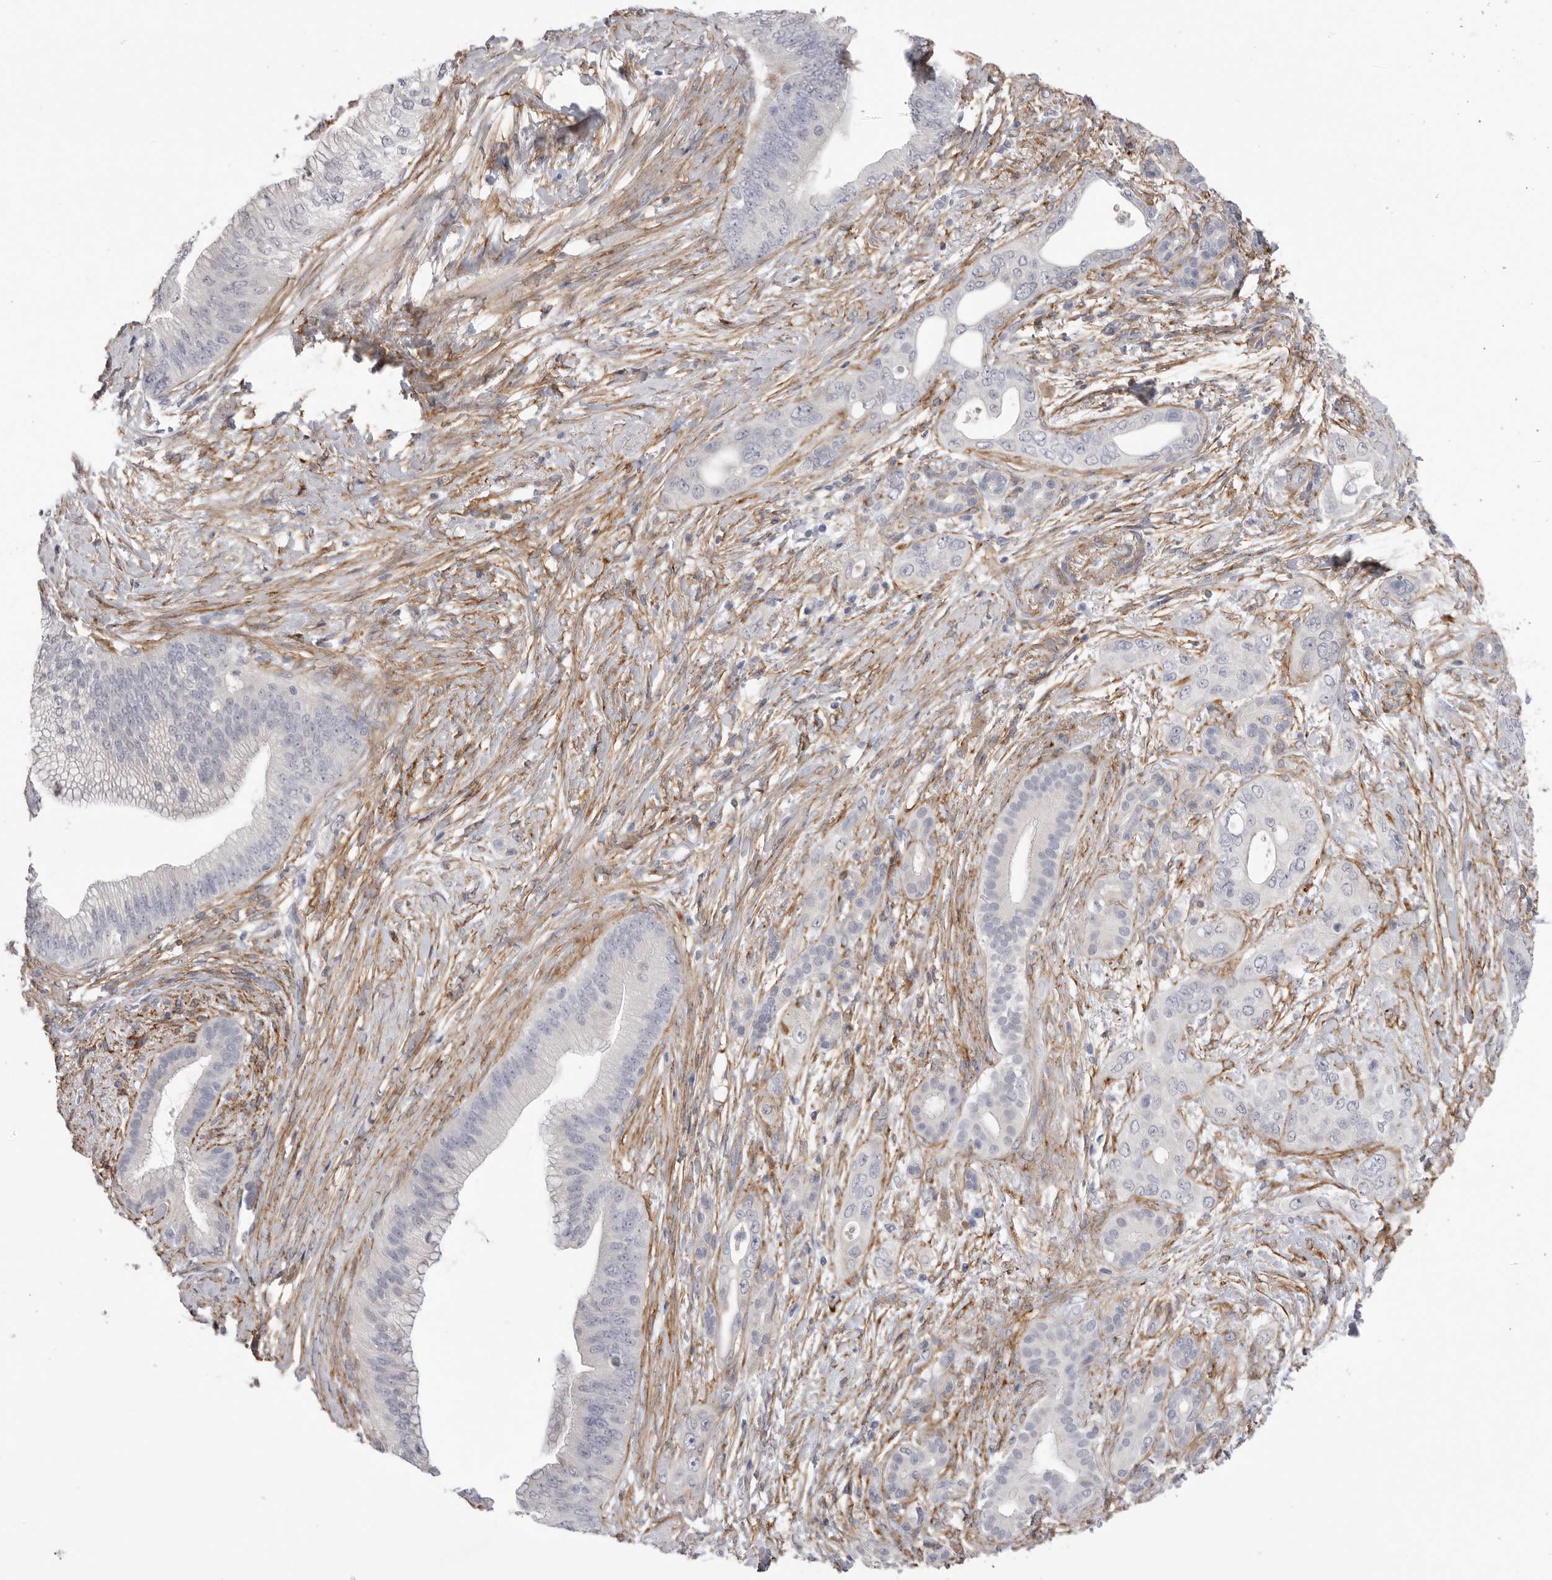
{"staining": {"intensity": "negative", "quantity": "none", "location": "none"}, "tissue": "pancreatic cancer", "cell_type": "Tumor cells", "image_type": "cancer", "snomed": [{"axis": "morphology", "description": "Adenocarcinoma, NOS"}, {"axis": "topography", "description": "Pancreas"}], "caption": "IHC photomicrograph of neoplastic tissue: human adenocarcinoma (pancreatic) stained with DAB (3,3'-diaminobenzidine) reveals no significant protein expression in tumor cells. (DAB (3,3'-diaminobenzidine) IHC visualized using brightfield microscopy, high magnification).", "gene": "AKAP12", "patient": {"sex": "male", "age": 53}}